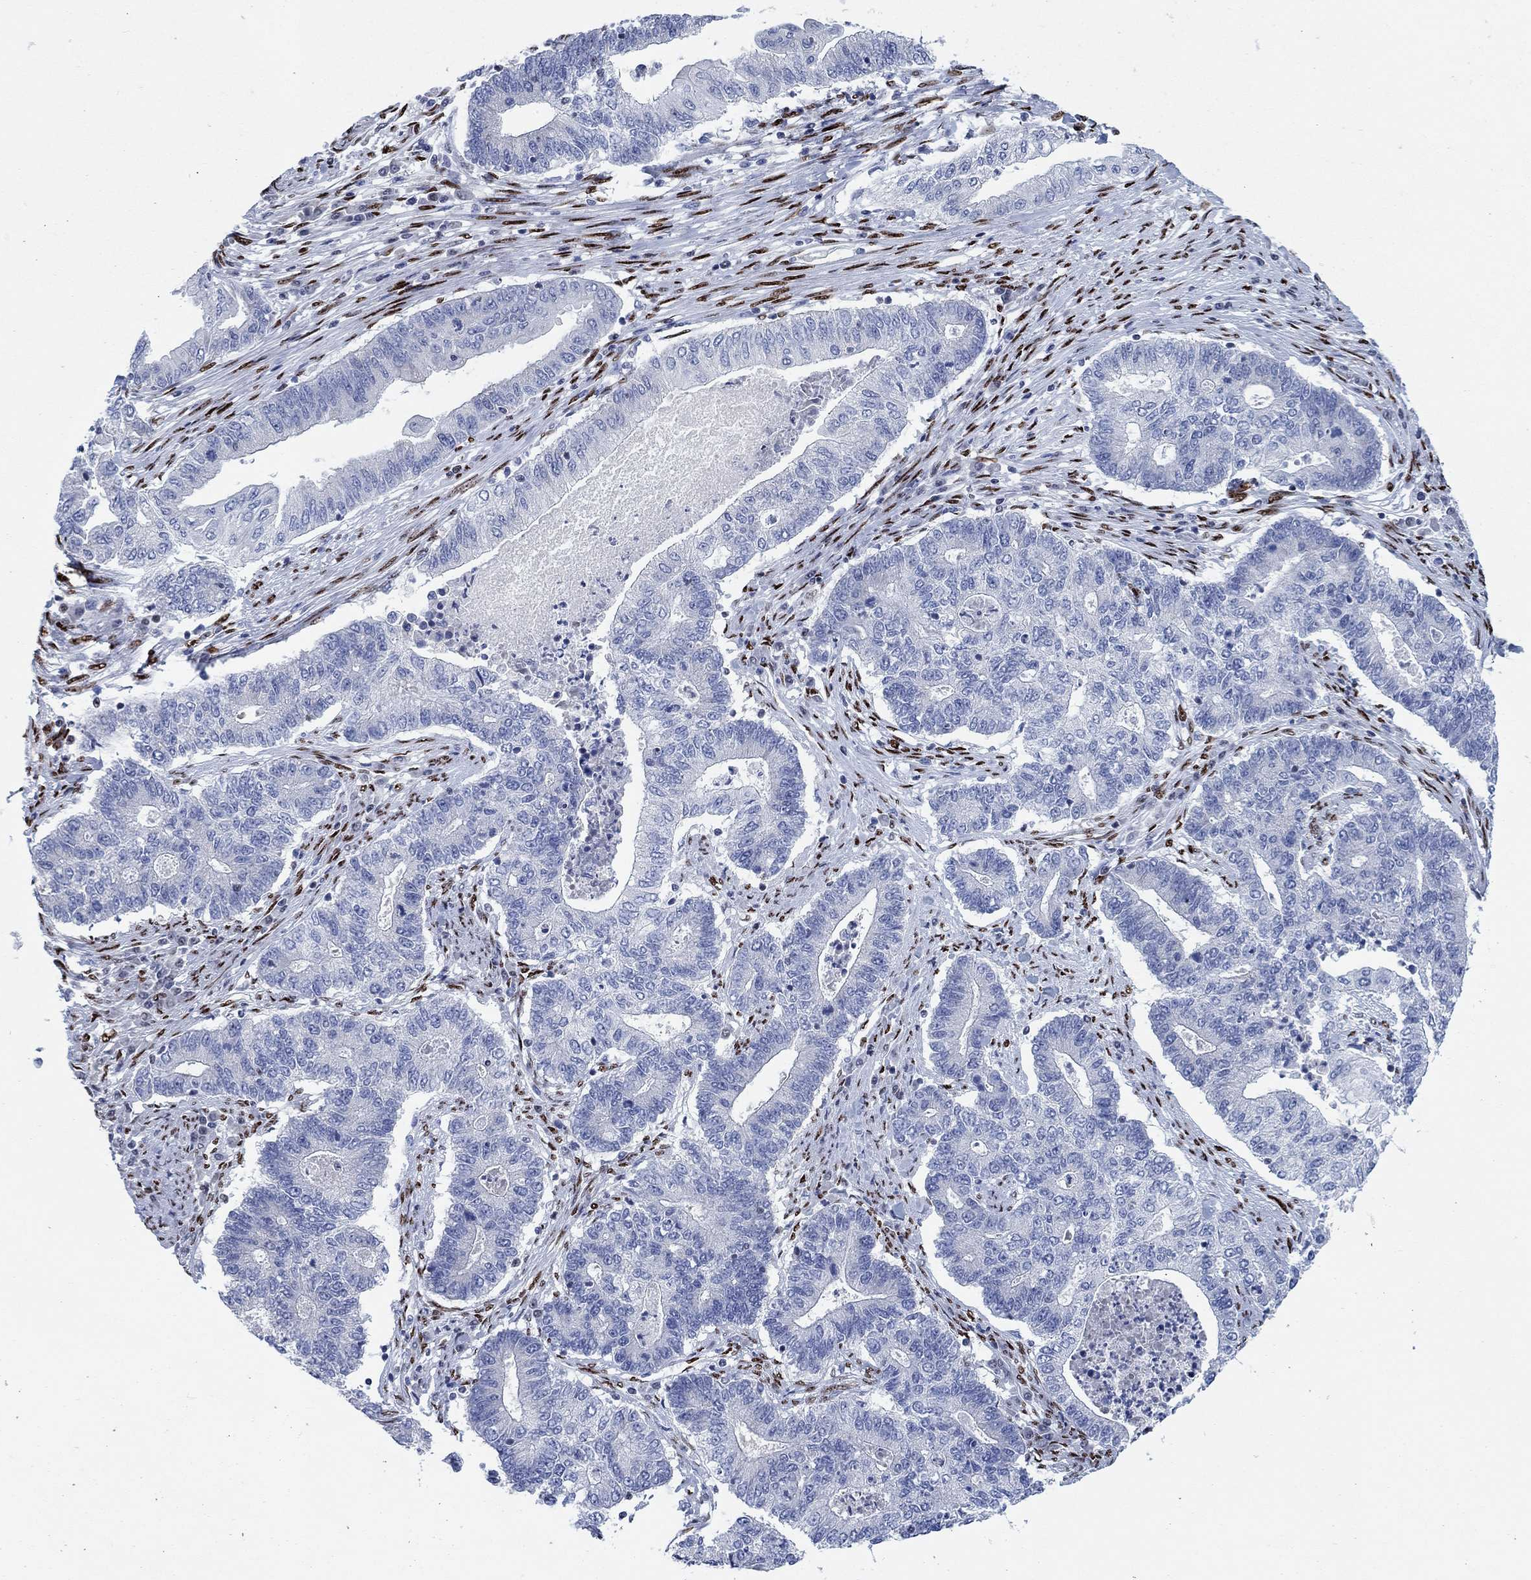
{"staining": {"intensity": "negative", "quantity": "none", "location": "none"}, "tissue": "endometrial cancer", "cell_type": "Tumor cells", "image_type": "cancer", "snomed": [{"axis": "morphology", "description": "Adenocarcinoma, NOS"}, {"axis": "topography", "description": "Uterus"}, {"axis": "topography", "description": "Endometrium"}], "caption": "Immunohistochemistry of endometrial cancer (adenocarcinoma) exhibits no expression in tumor cells.", "gene": "ZEB1", "patient": {"sex": "female", "age": 54}}